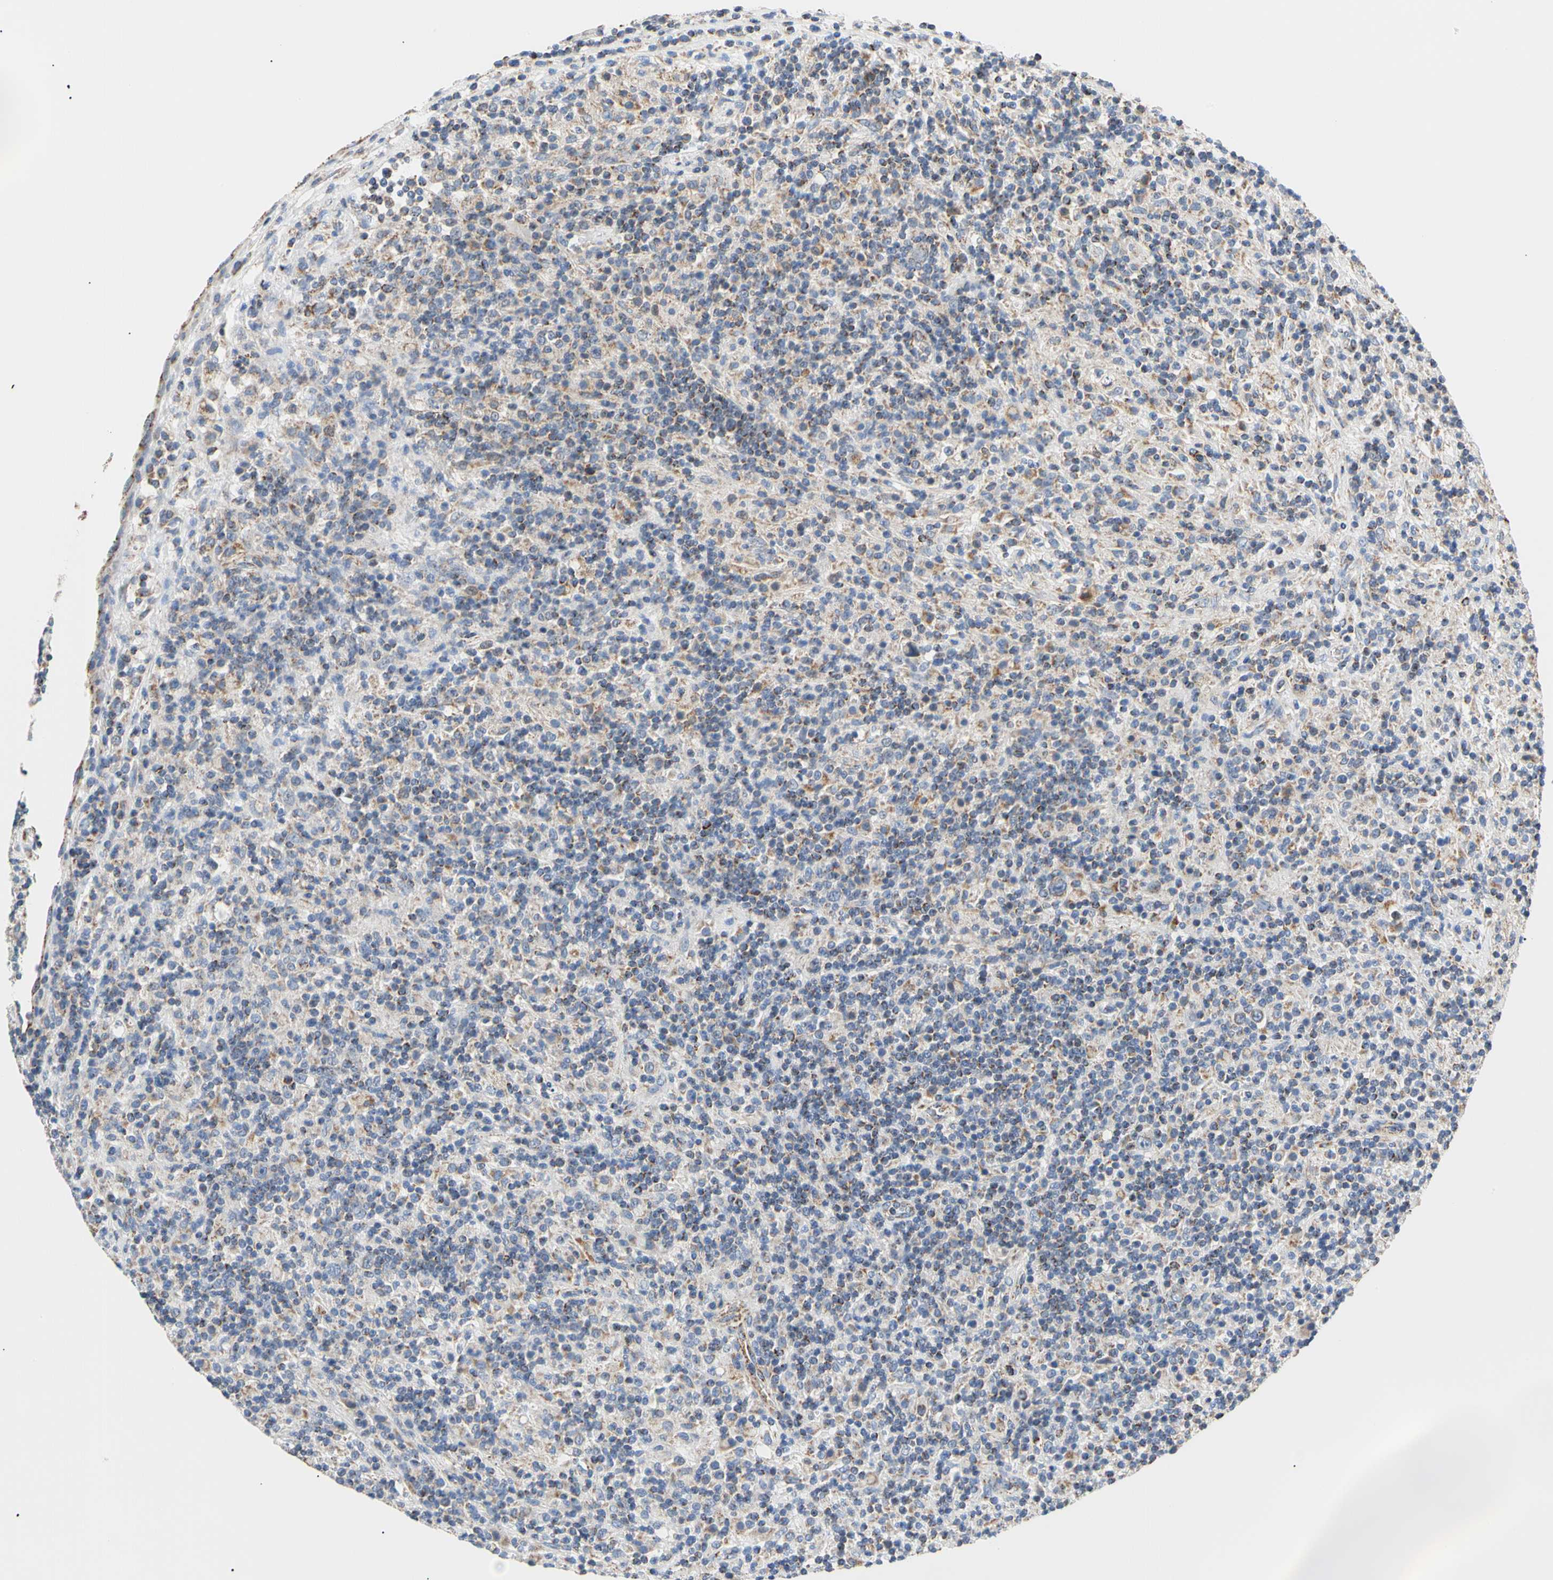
{"staining": {"intensity": "moderate", "quantity": "25%-75%", "location": "cytoplasmic/membranous"}, "tissue": "lymphoma", "cell_type": "Tumor cells", "image_type": "cancer", "snomed": [{"axis": "morphology", "description": "Hodgkin's disease, NOS"}, {"axis": "topography", "description": "Lymph node"}], "caption": "Hodgkin's disease tissue displays moderate cytoplasmic/membranous staining in approximately 25%-75% of tumor cells", "gene": "ACAT1", "patient": {"sex": "male", "age": 70}}